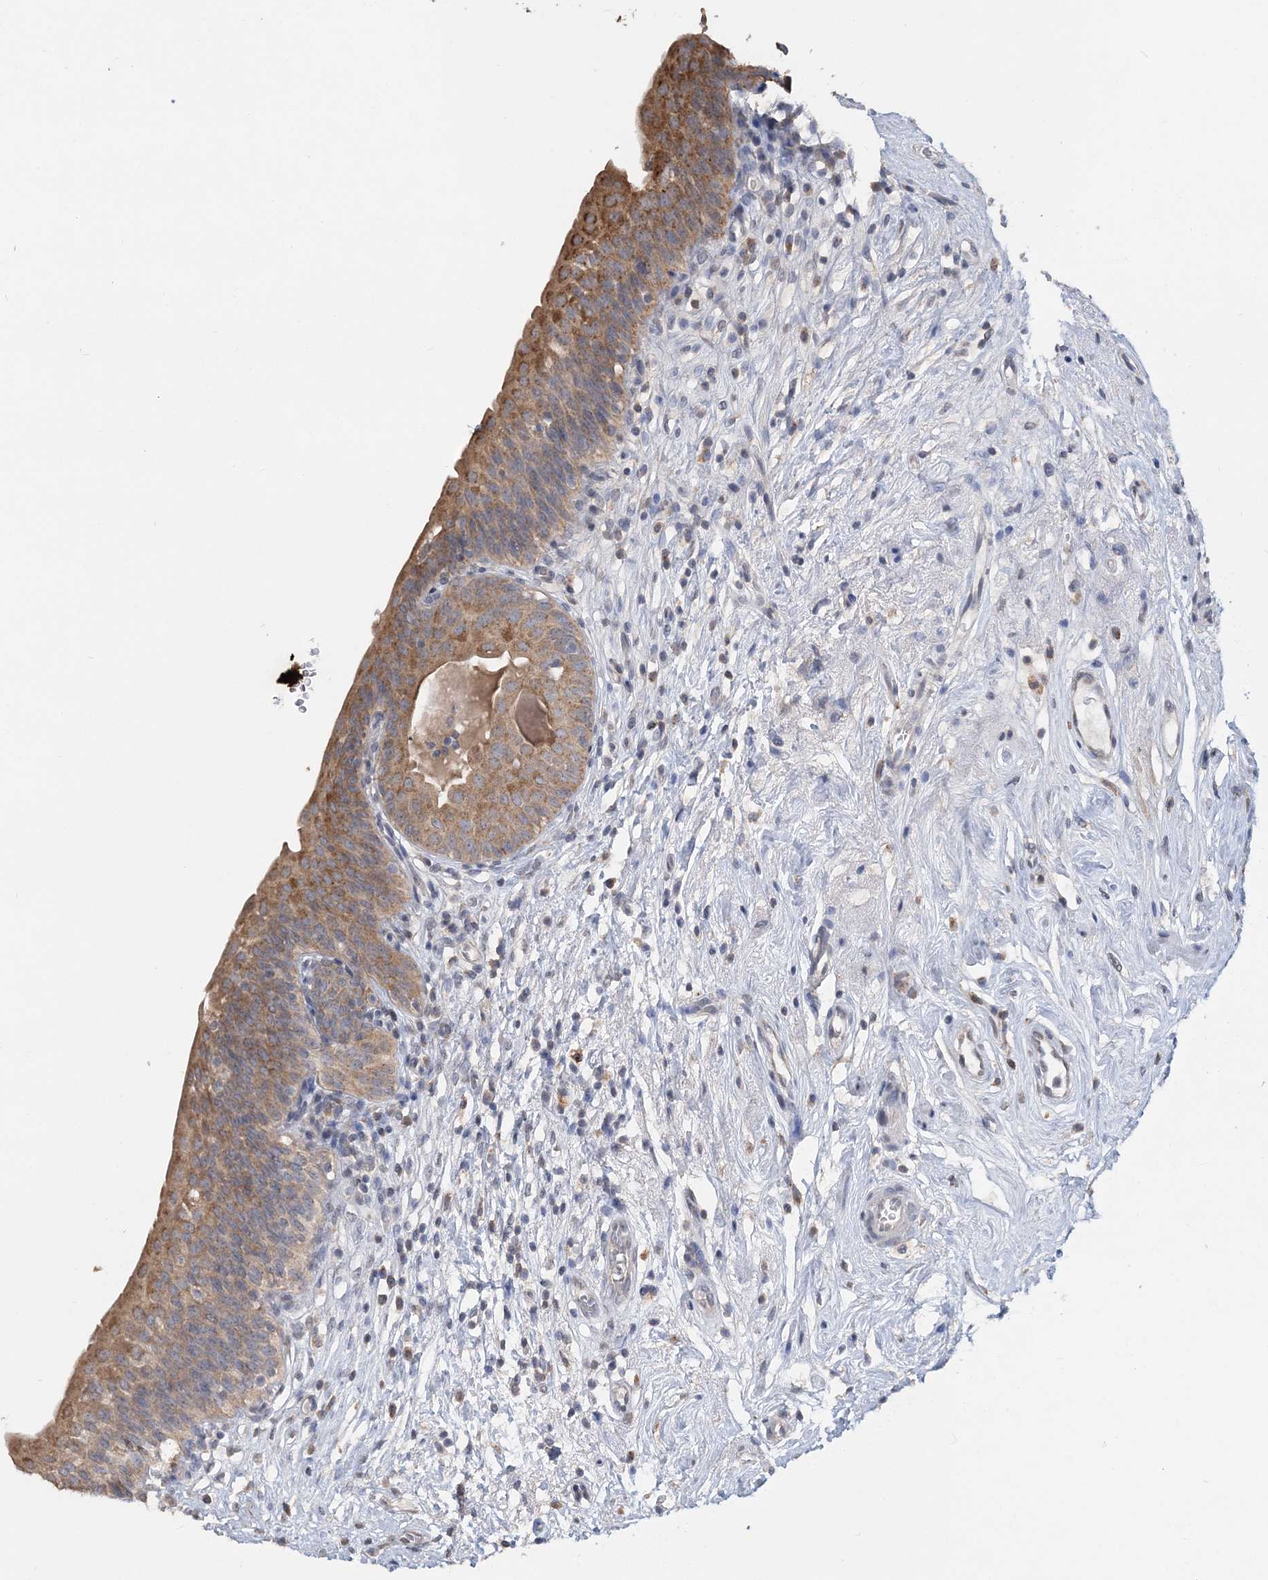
{"staining": {"intensity": "moderate", "quantity": ">75%", "location": "cytoplasmic/membranous"}, "tissue": "urinary bladder", "cell_type": "Urothelial cells", "image_type": "normal", "snomed": [{"axis": "morphology", "description": "Normal tissue, NOS"}, {"axis": "topography", "description": "Urinary bladder"}], "caption": "This image reveals IHC staining of benign human urinary bladder, with medium moderate cytoplasmic/membranous expression in about >75% of urothelial cells.", "gene": "RAB14", "patient": {"sex": "male", "age": 83}}